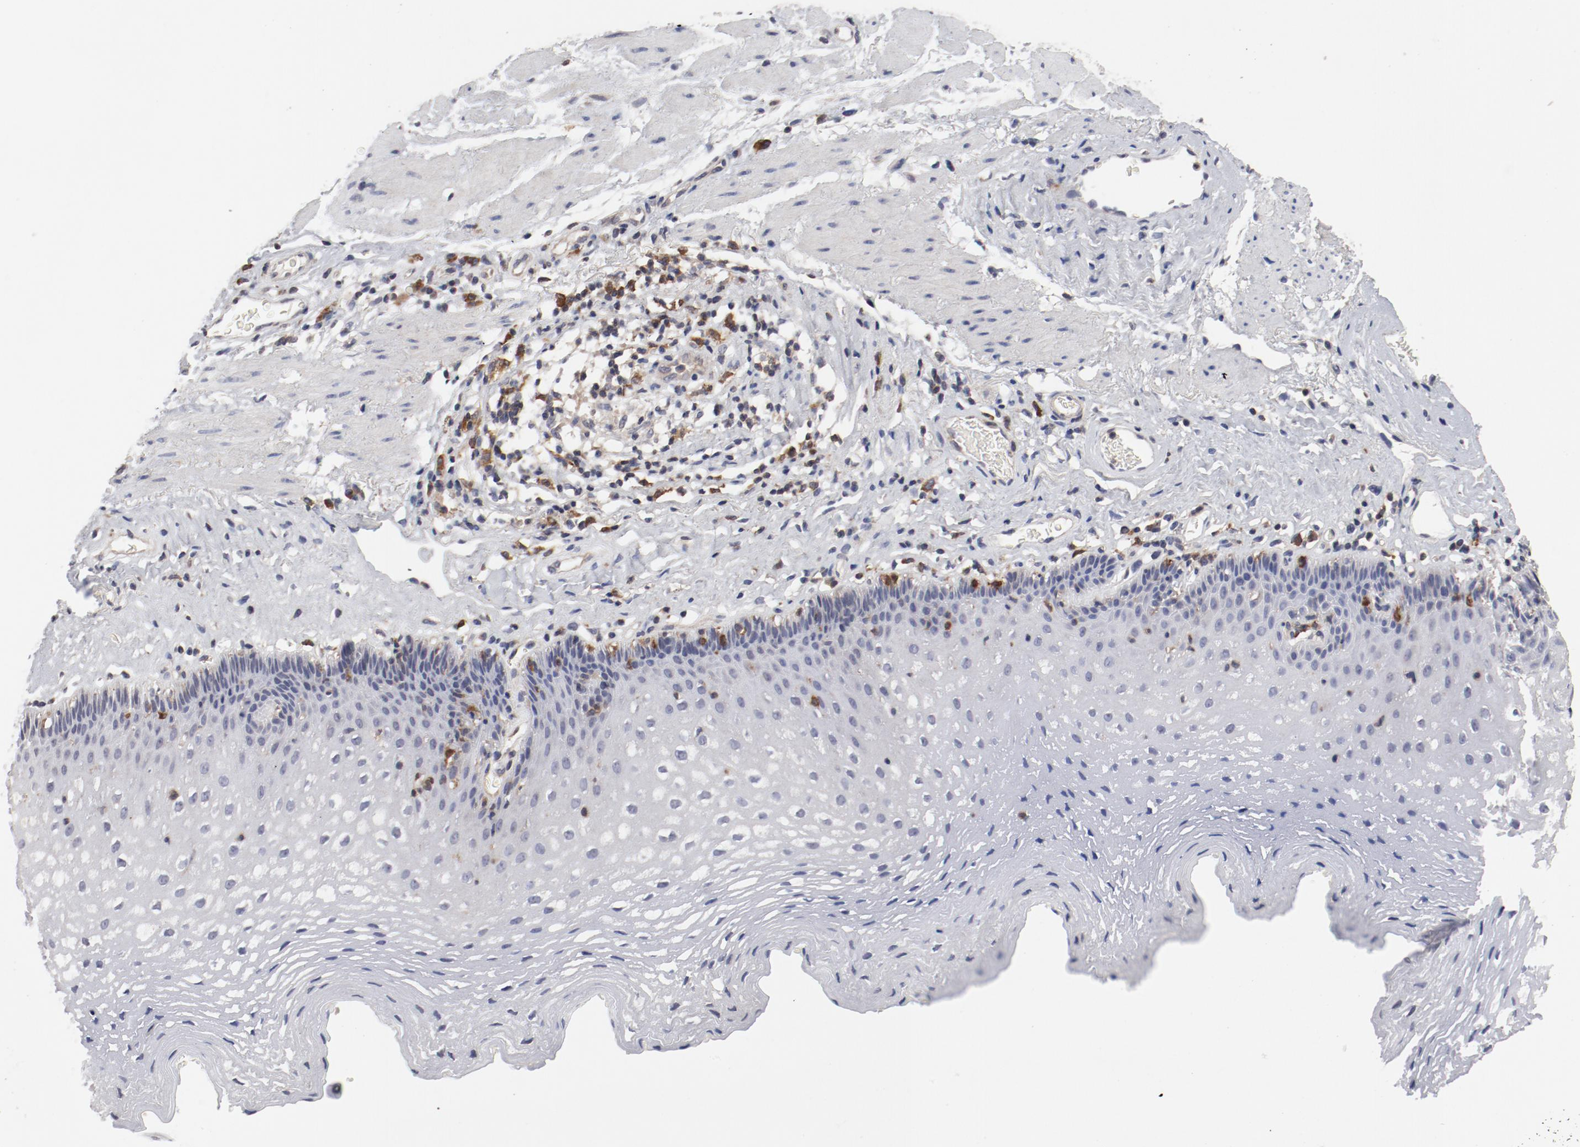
{"staining": {"intensity": "moderate", "quantity": "<25%", "location": "cytoplasmic/membranous"}, "tissue": "esophagus", "cell_type": "Squamous epithelial cells", "image_type": "normal", "snomed": [{"axis": "morphology", "description": "Normal tissue, NOS"}, {"axis": "topography", "description": "Esophagus"}], "caption": "Immunohistochemistry (IHC) staining of unremarkable esophagus, which shows low levels of moderate cytoplasmic/membranous positivity in approximately <25% of squamous epithelial cells indicating moderate cytoplasmic/membranous protein positivity. The staining was performed using DAB (brown) for protein detection and nuclei were counterstained in hematoxylin (blue).", "gene": "CBL", "patient": {"sex": "female", "age": 70}}